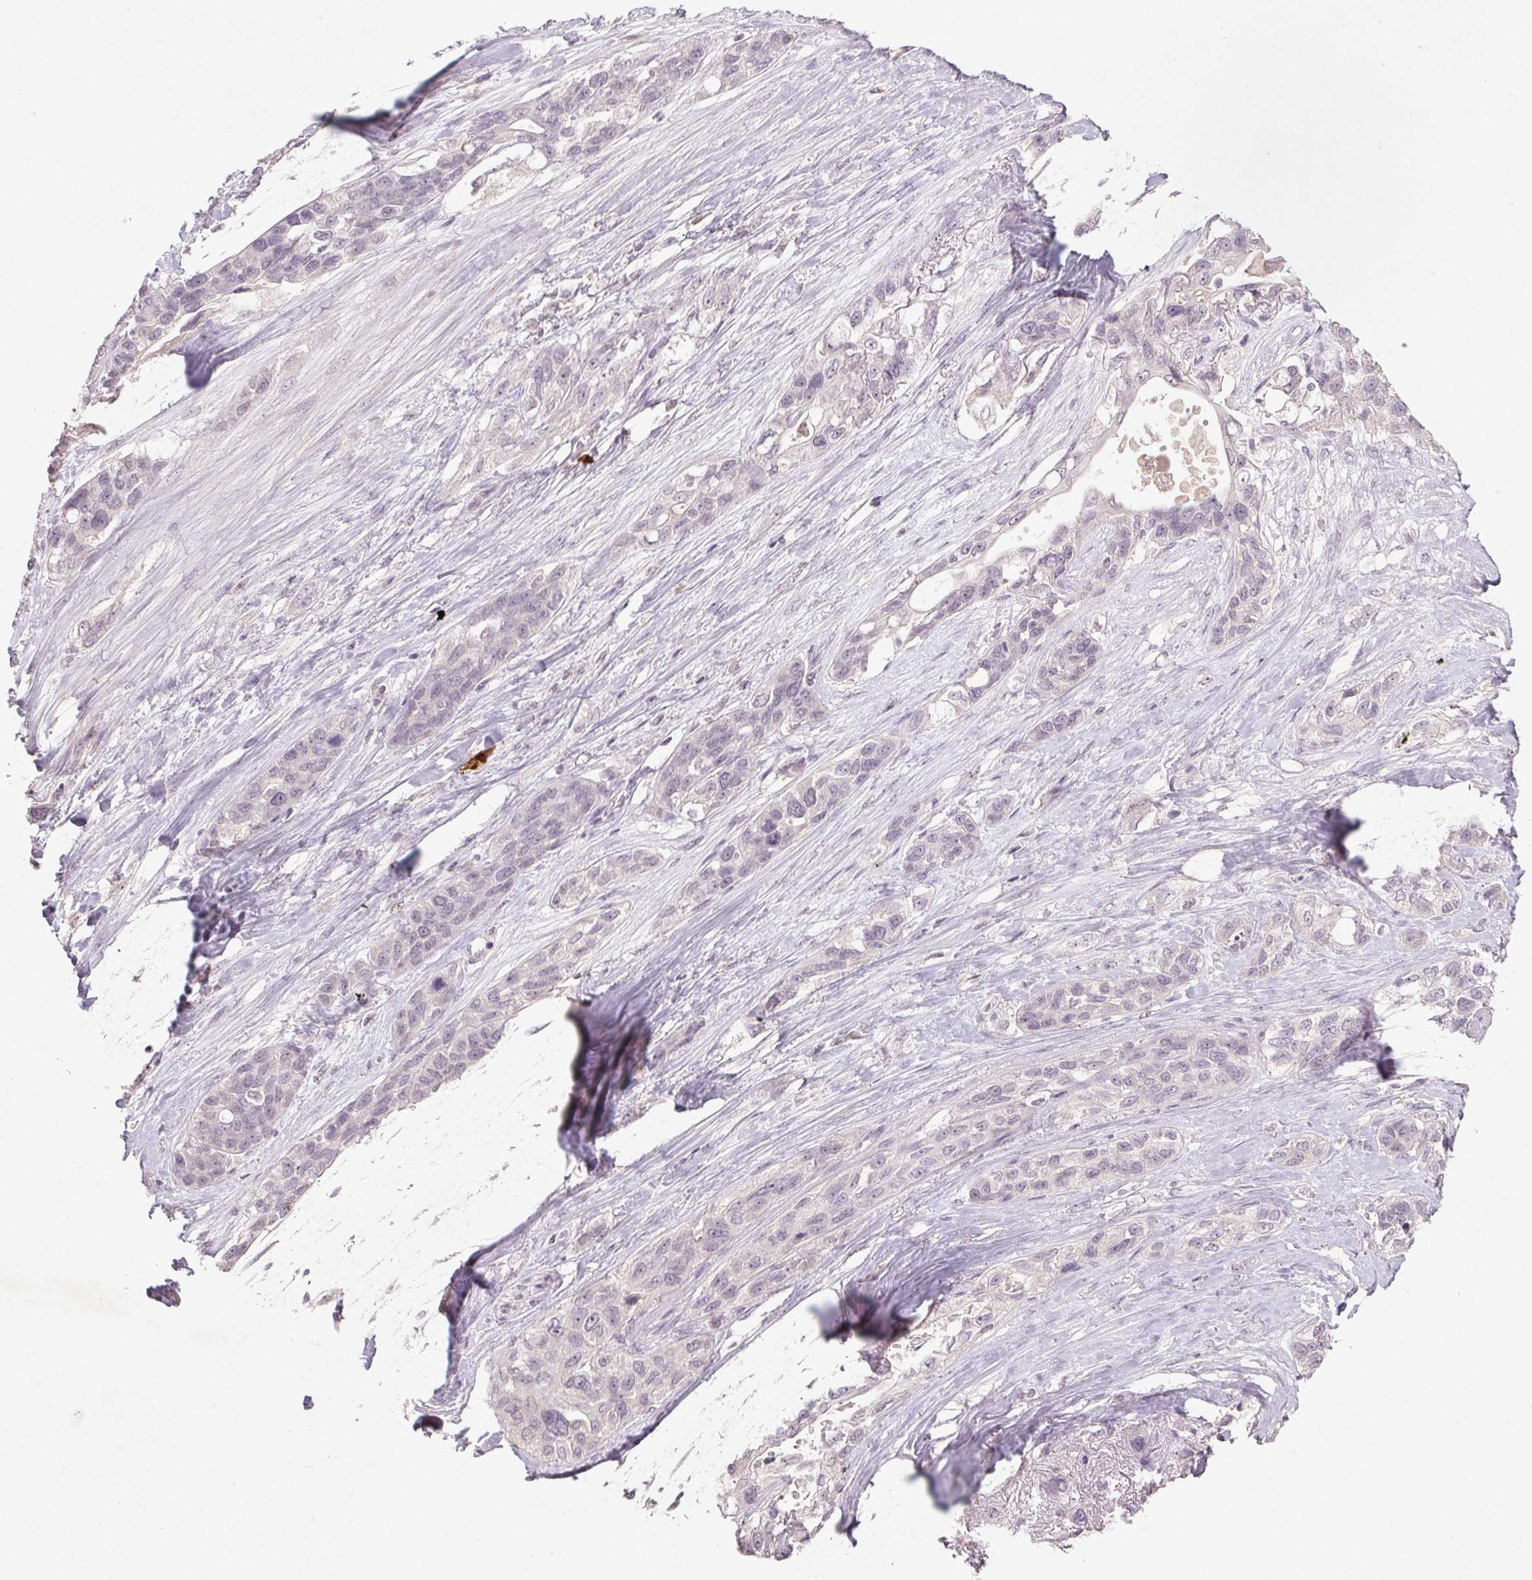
{"staining": {"intensity": "negative", "quantity": "none", "location": "none"}, "tissue": "lung cancer", "cell_type": "Tumor cells", "image_type": "cancer", "snomed": [{"axis": "morphology", "description": "Squamous cell carcinoma, NOS"}, {"axis": "topography", "description": "Lung"}], "caption": "DAB (3,3'-diaminobenzidine) immunohistochemical staining of lung cancer (squamous cell carcinoma) demonstrates no significant expression in tumor cells.", "gene": "KLRC3", "patient": {"sex": "female", "age": 70}}